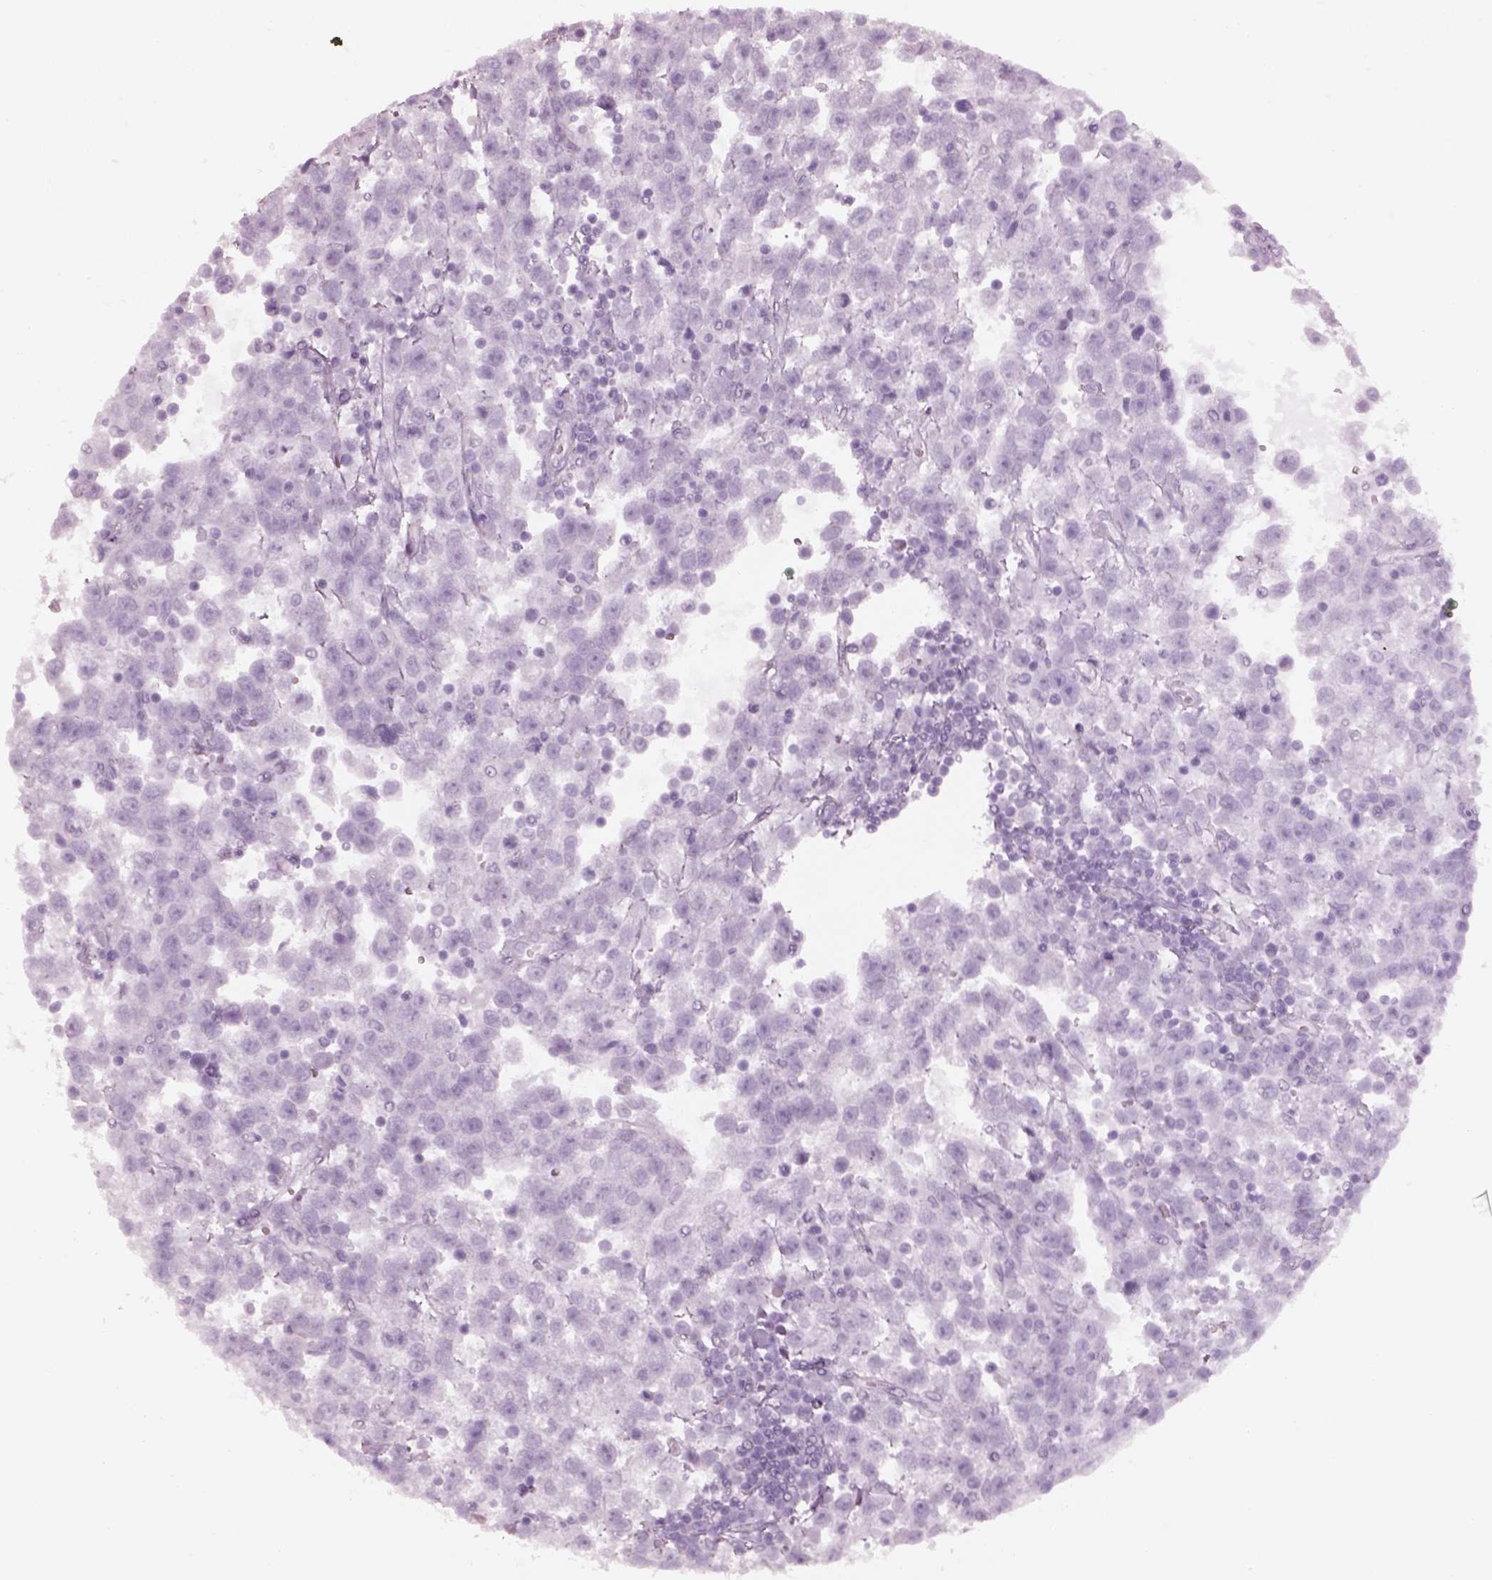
{"staining": {"intensity": "negative", "quantity": "none", "location": "none"}, "tissue": "testis cancer", "cell_type": "Tumor cells", "image_type": "cancer", "snomed": [{"axis": "morphology", "description": "Seminoma, NOS"}, {"axis": "topography", "description": "Testis"}], "caption": "Tumor cells show no significant expression in testis cancer (seminoma). (Stains: DAB (3,3'-diaminobenzidine) IHC with hematoxylin counter stain, Microscopy: brightfield microscopy at high magnification).", "gene": "SPATA6L", "patient": {"sex": "male", "age": 34}}